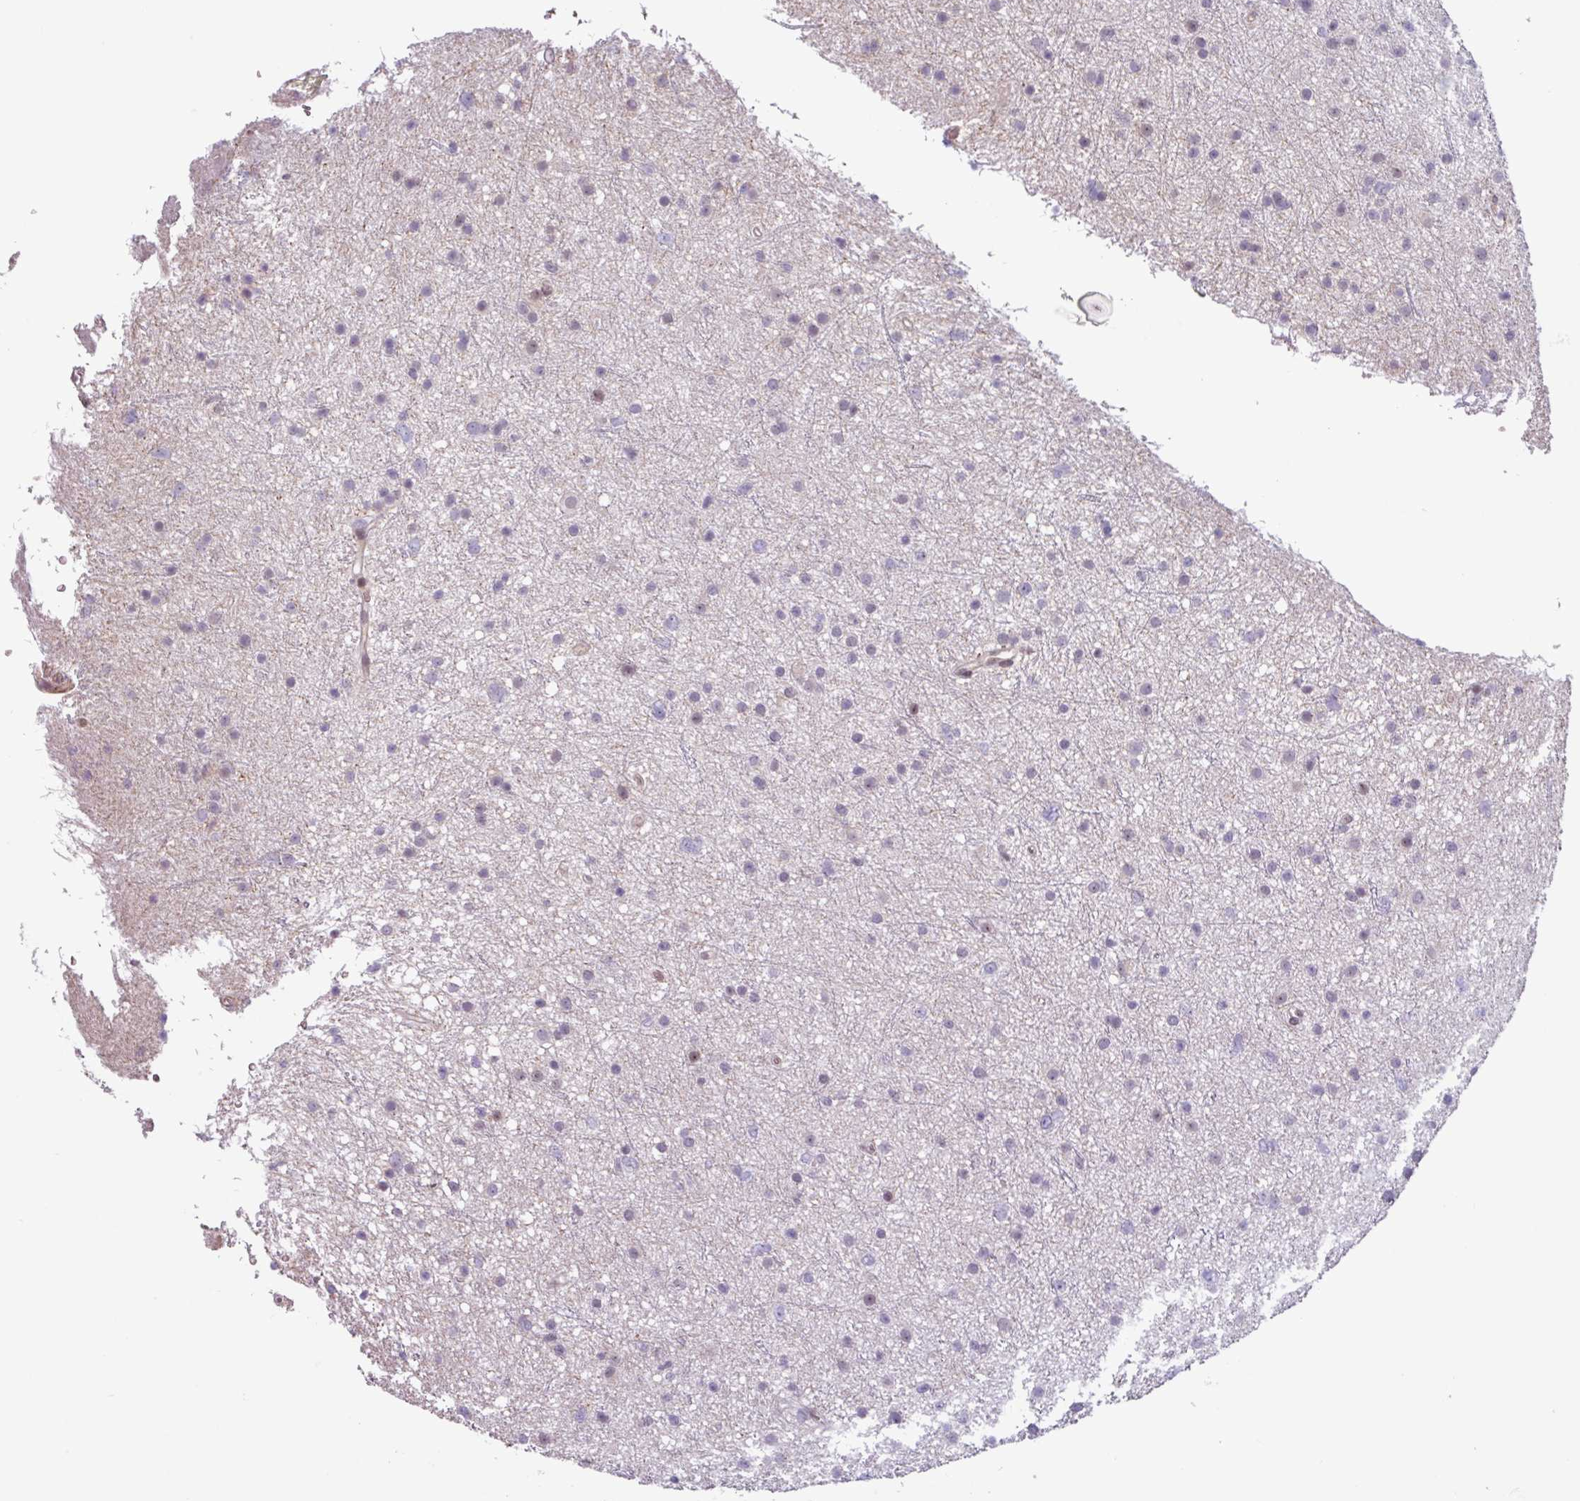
{"staining": {"intensity": "negative", "quantity": "none", "location": "none"}, "tissue": "glioma", "cell_type": "Tumor cells", "image_type": "cancer", "snomed": [{"axis": "morphology", "description": "Glioma, malignant, Low grade"}, {"axis": "topography", "description": "Cerebral cortex"}], "caption": "This is an IHC photomicrograph of human malignant low-grade glioma. There is no positivity in tumor cells.", "gene": "ZNF575", "patient": {"sex": "female", "age": 39}}